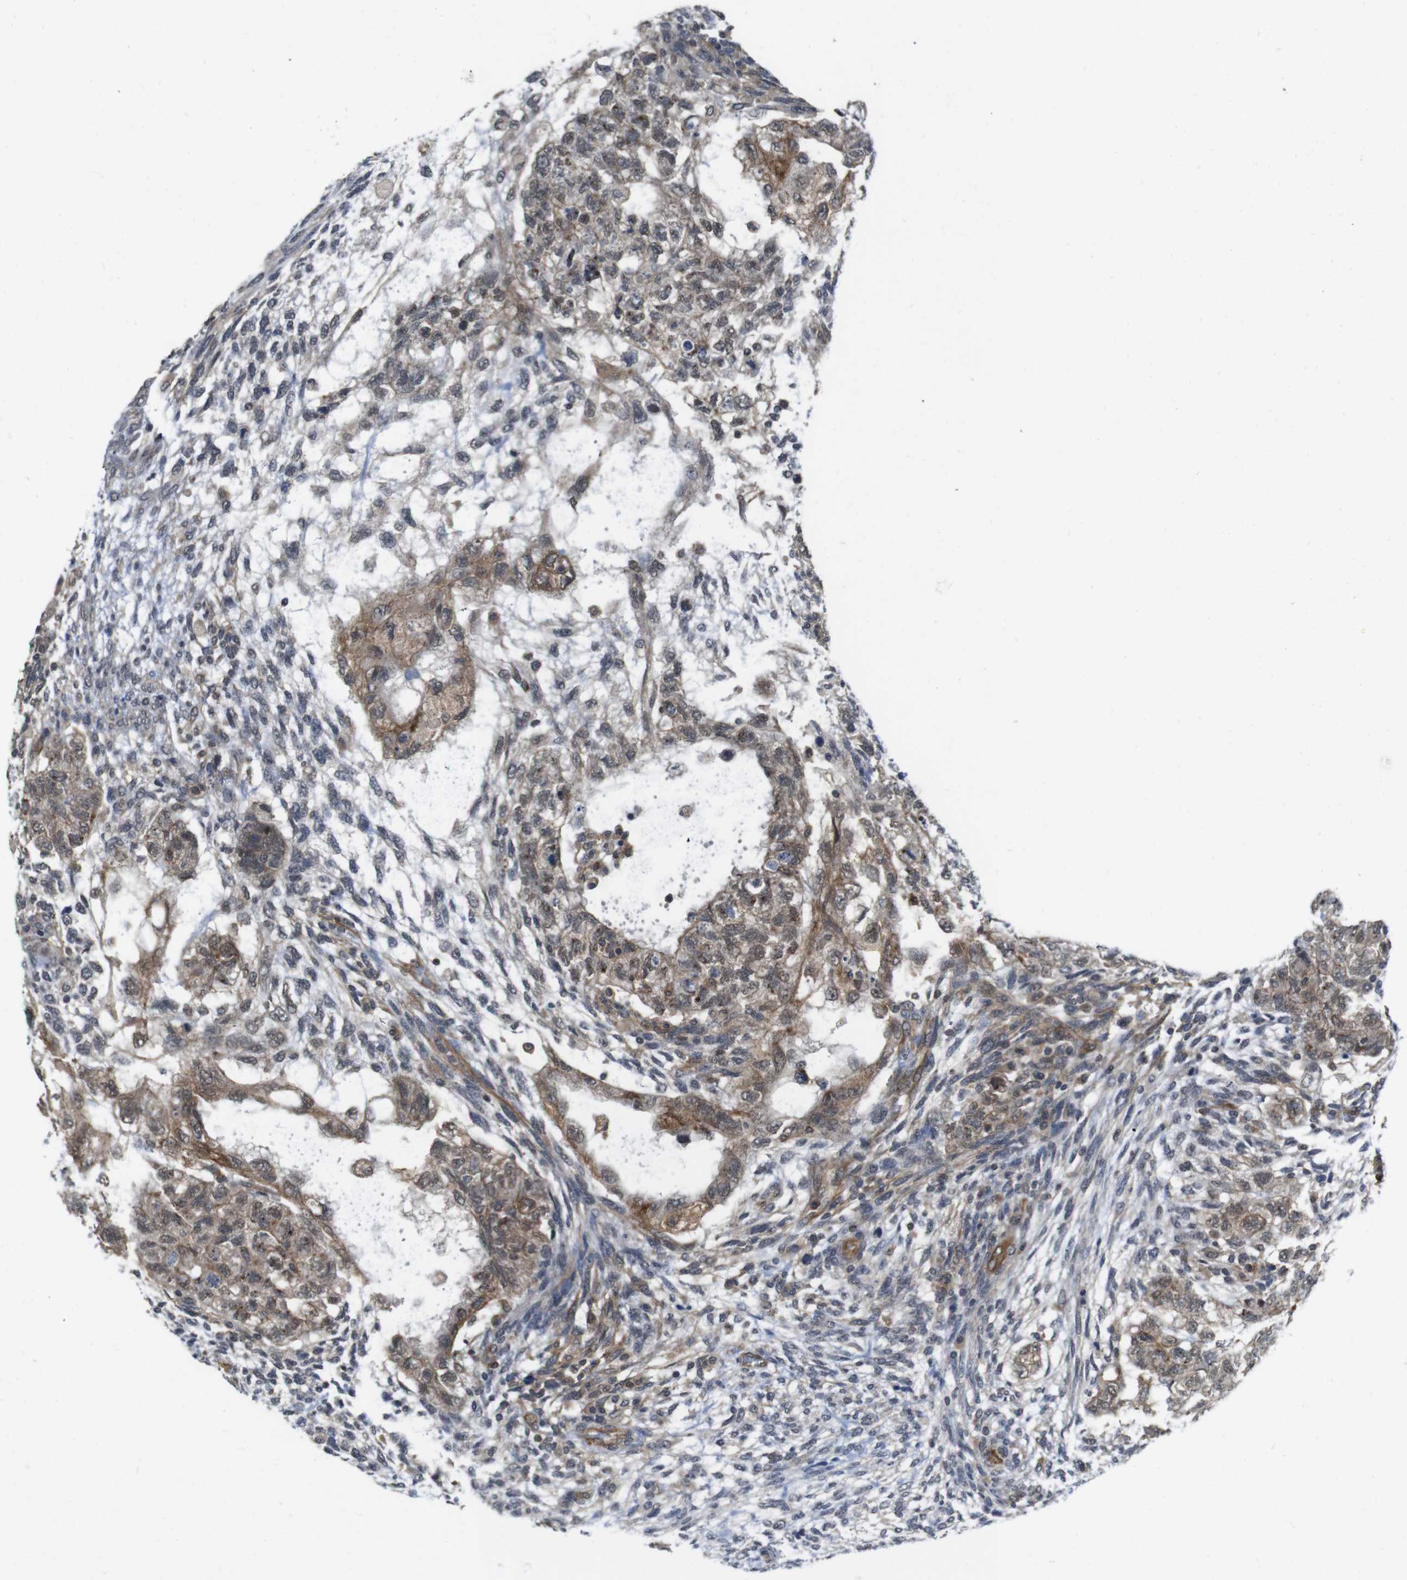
{"staining": {"intensity": "moderate", "quantity": ">75%", "location": "cytoplasmic/membranous"}, "tissue": "testis cancer", "cell_type": "Tumor cells", "image_type": "cancer", "snomed": [{"axis": "morphology", "description": "Normal tissue, NOS"}, {"axis": "morphology", "description": "Carcinoma, Embryonal, NOS"}, {"axis": "topography", "description": "Testis"}], "caption": "Moderate cytoplasmic/membranous expression for a protein is appreciated in about >75% of tumor cells of testis embryonal carcinoma using IHC.", "gene": "ZDHHC5", "patient": {"sex": "male", "age": 36}}